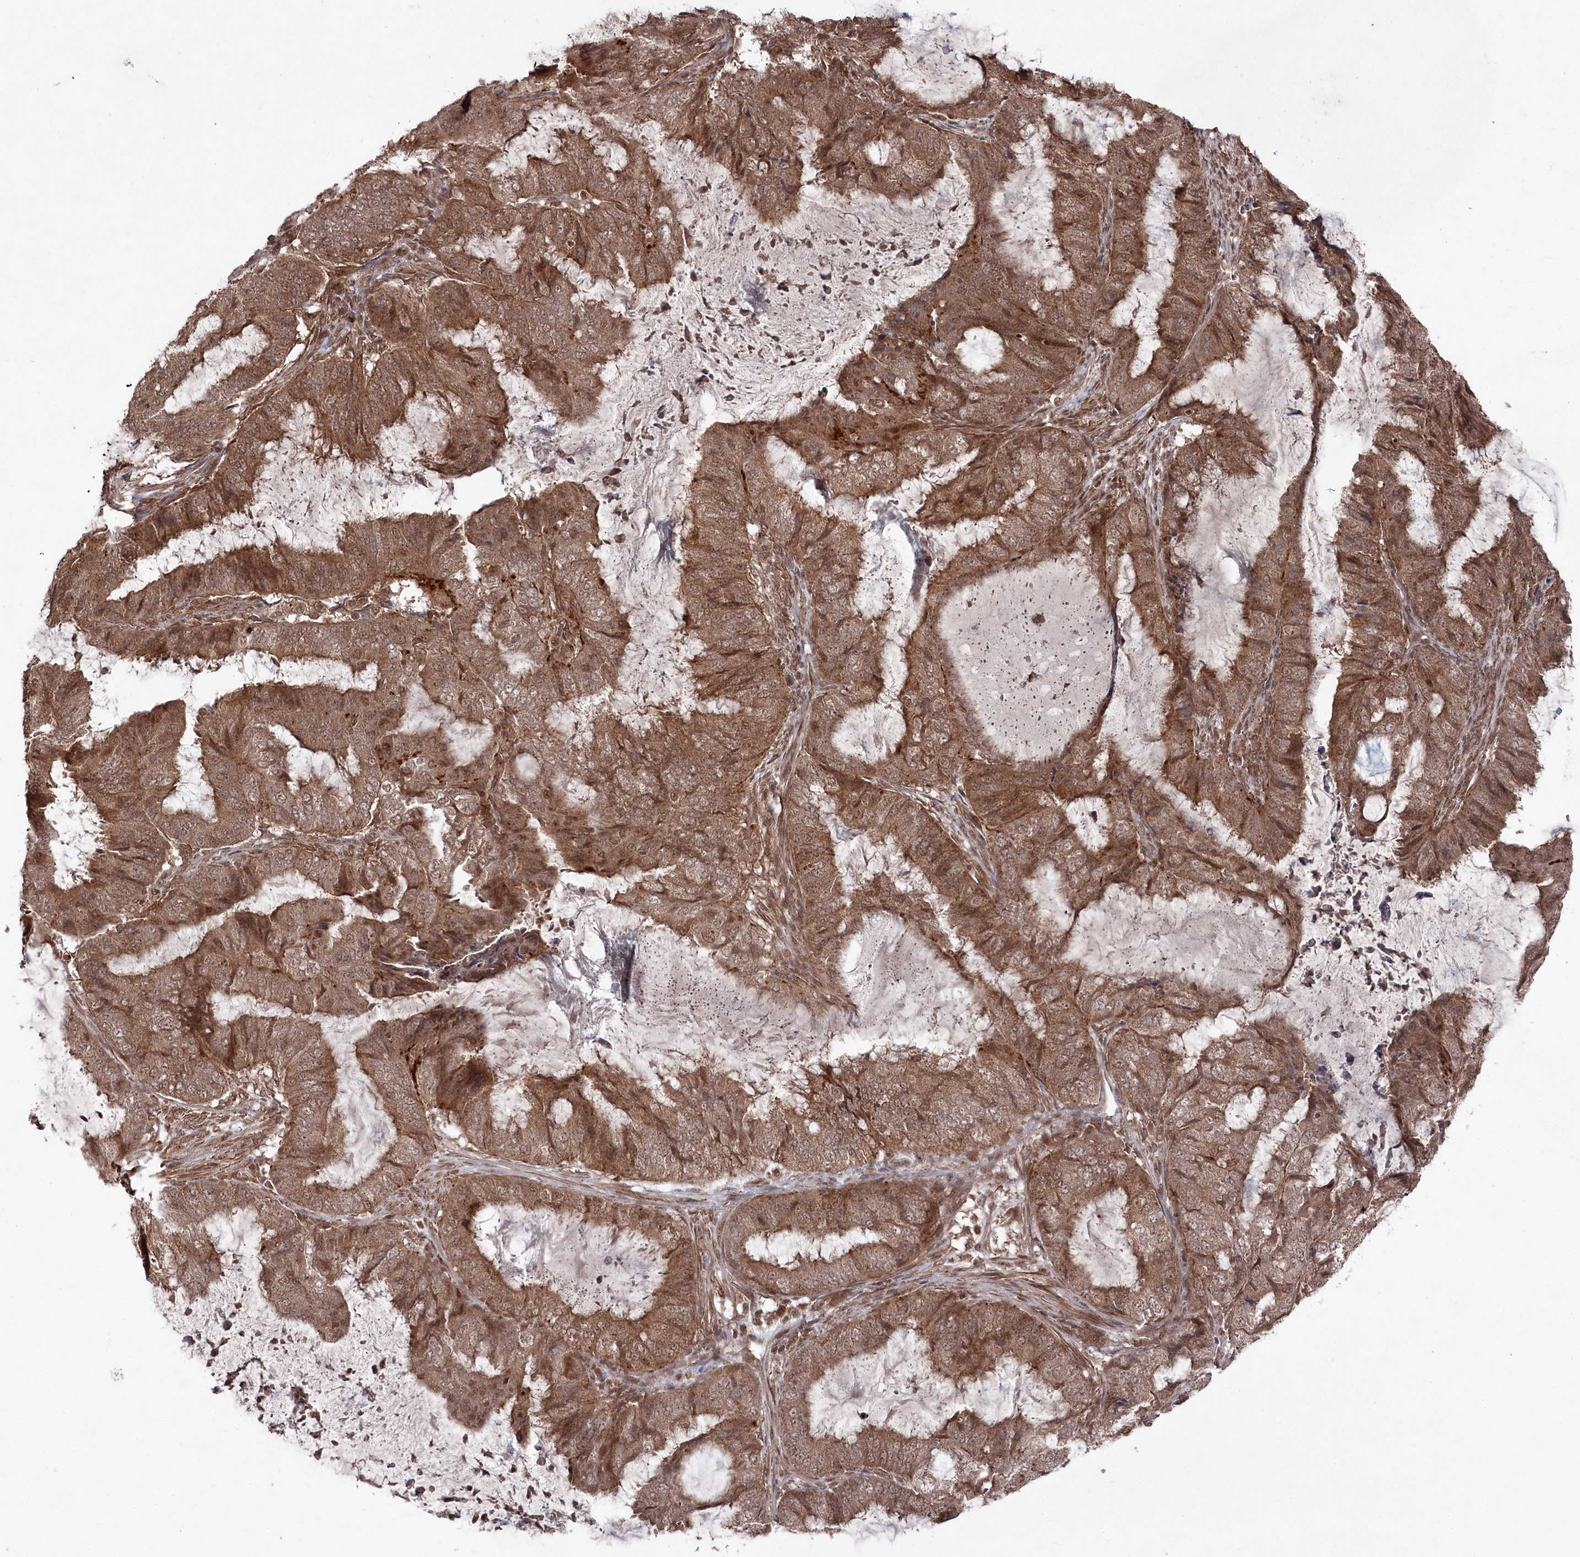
{"staining": {"intensity": "moderate", "quantity": ">75%", "location": "cytoplasmic/membranous,nuclear"}, "tissue": "endometrial cancer", "cell_type": "Tumor cells", "image_type": "cancer", "snomed": [{"axis": "morphology", "description": "Adenocarcinoma, NOS"}, {"axis": "topography", "description": "Endometrium"}], "caption": "Adenocarcinoma (endometrial) tissue exhibits moderate cytoplasmic/membranous and nuclear positivity in about >75% of tumor cells, visualized by immunohistochemistry.", "gene": "BORCS7", "patient": {"sex": "female", "age": 81}}